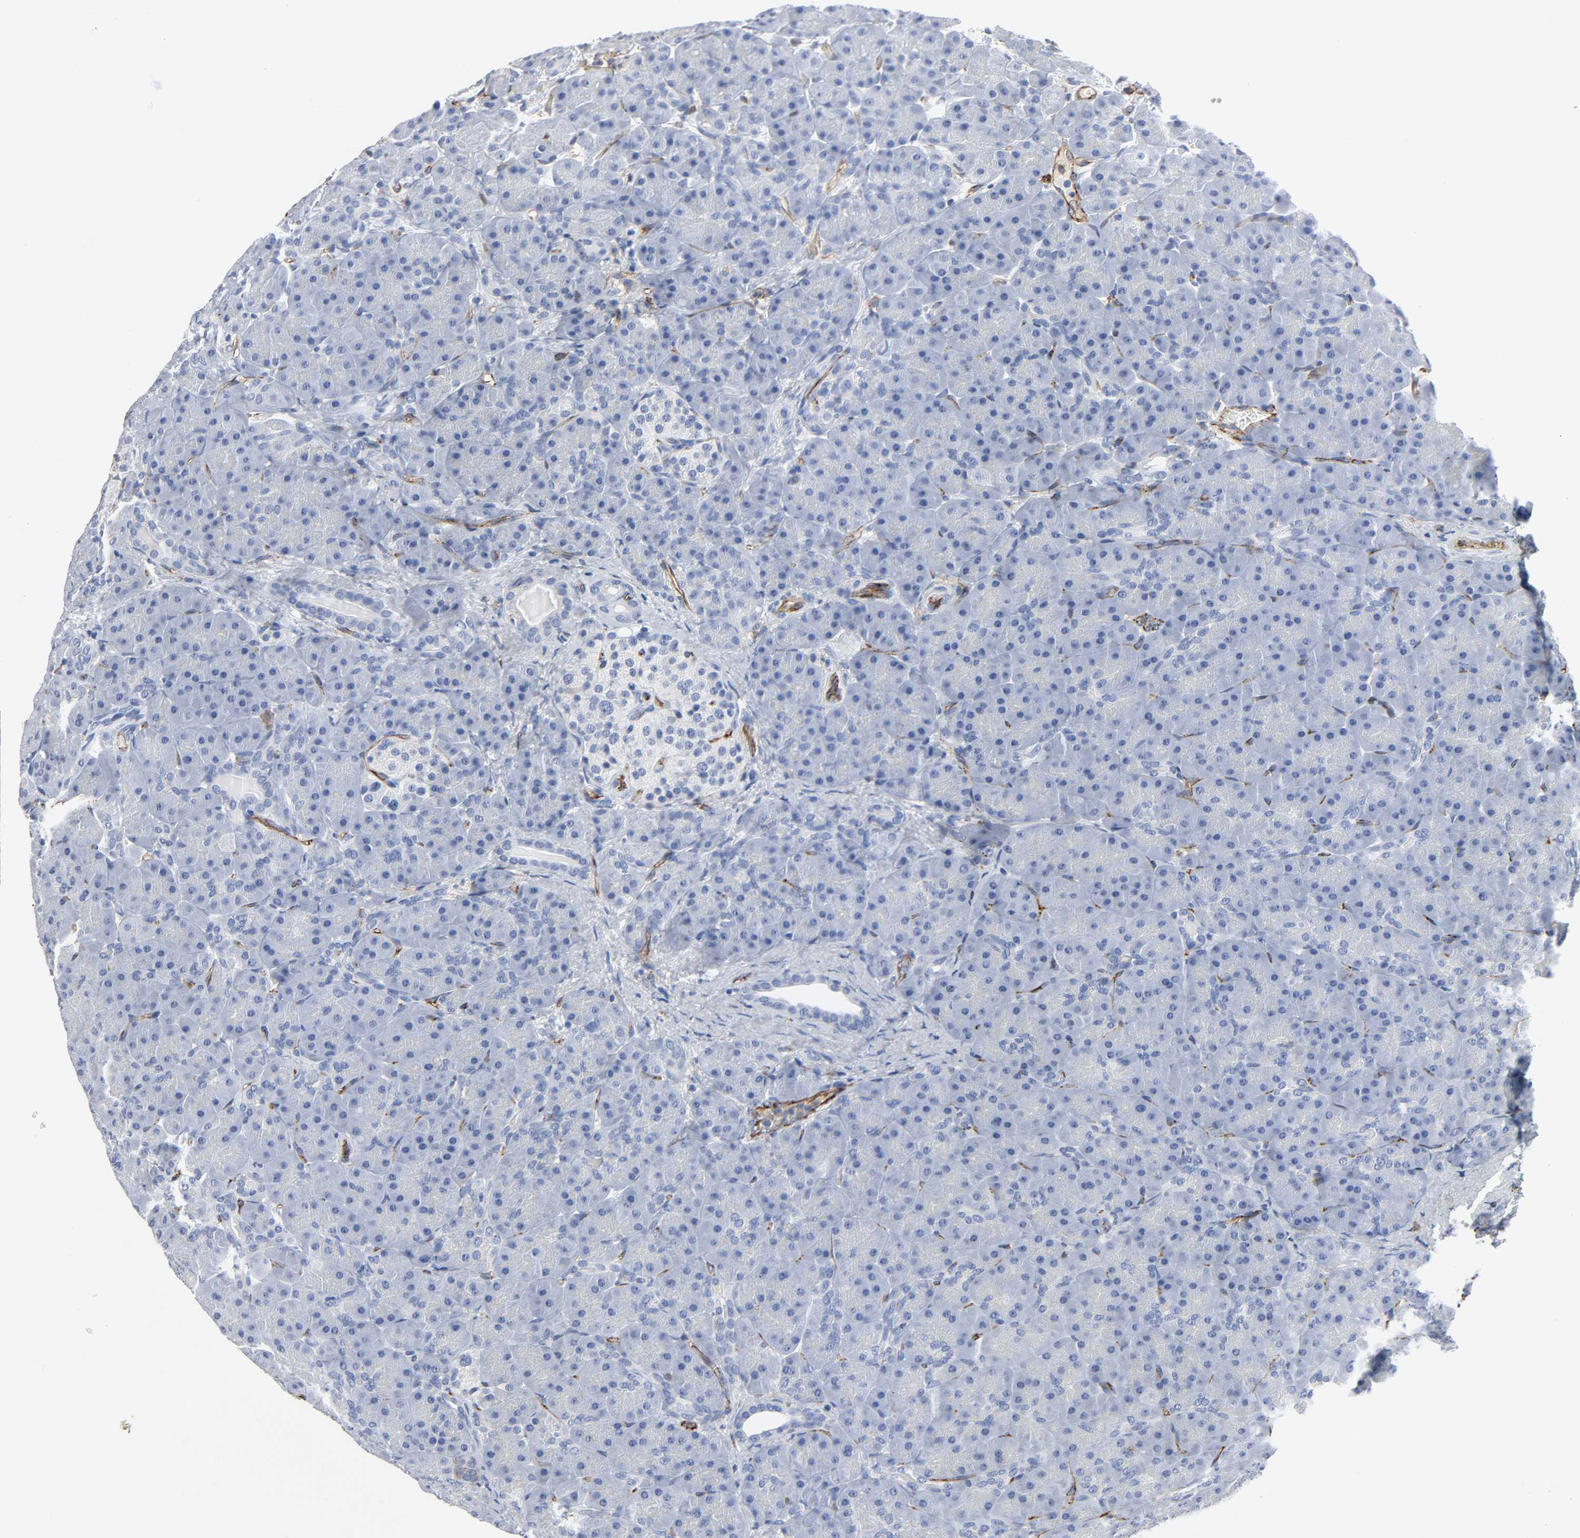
{"staining": {"intensity": "negative", "quantity": "none", "location": "none"}, "tissue": "pancreas", "cell_type": "Exocrine glandular cells", "image_type": "normal", "snomed": [{"axis": "morphology", "description": "Normal tissue, NOS"}, {"axis": "topography", "description": "Pancreas"}], "caption": "This is an immunohistochemistry image of benign human pancreas. There is no expression in exocrine glandular cells.", "gene": "PECAM1", "patient": {"sex": "male", "age": 66}}